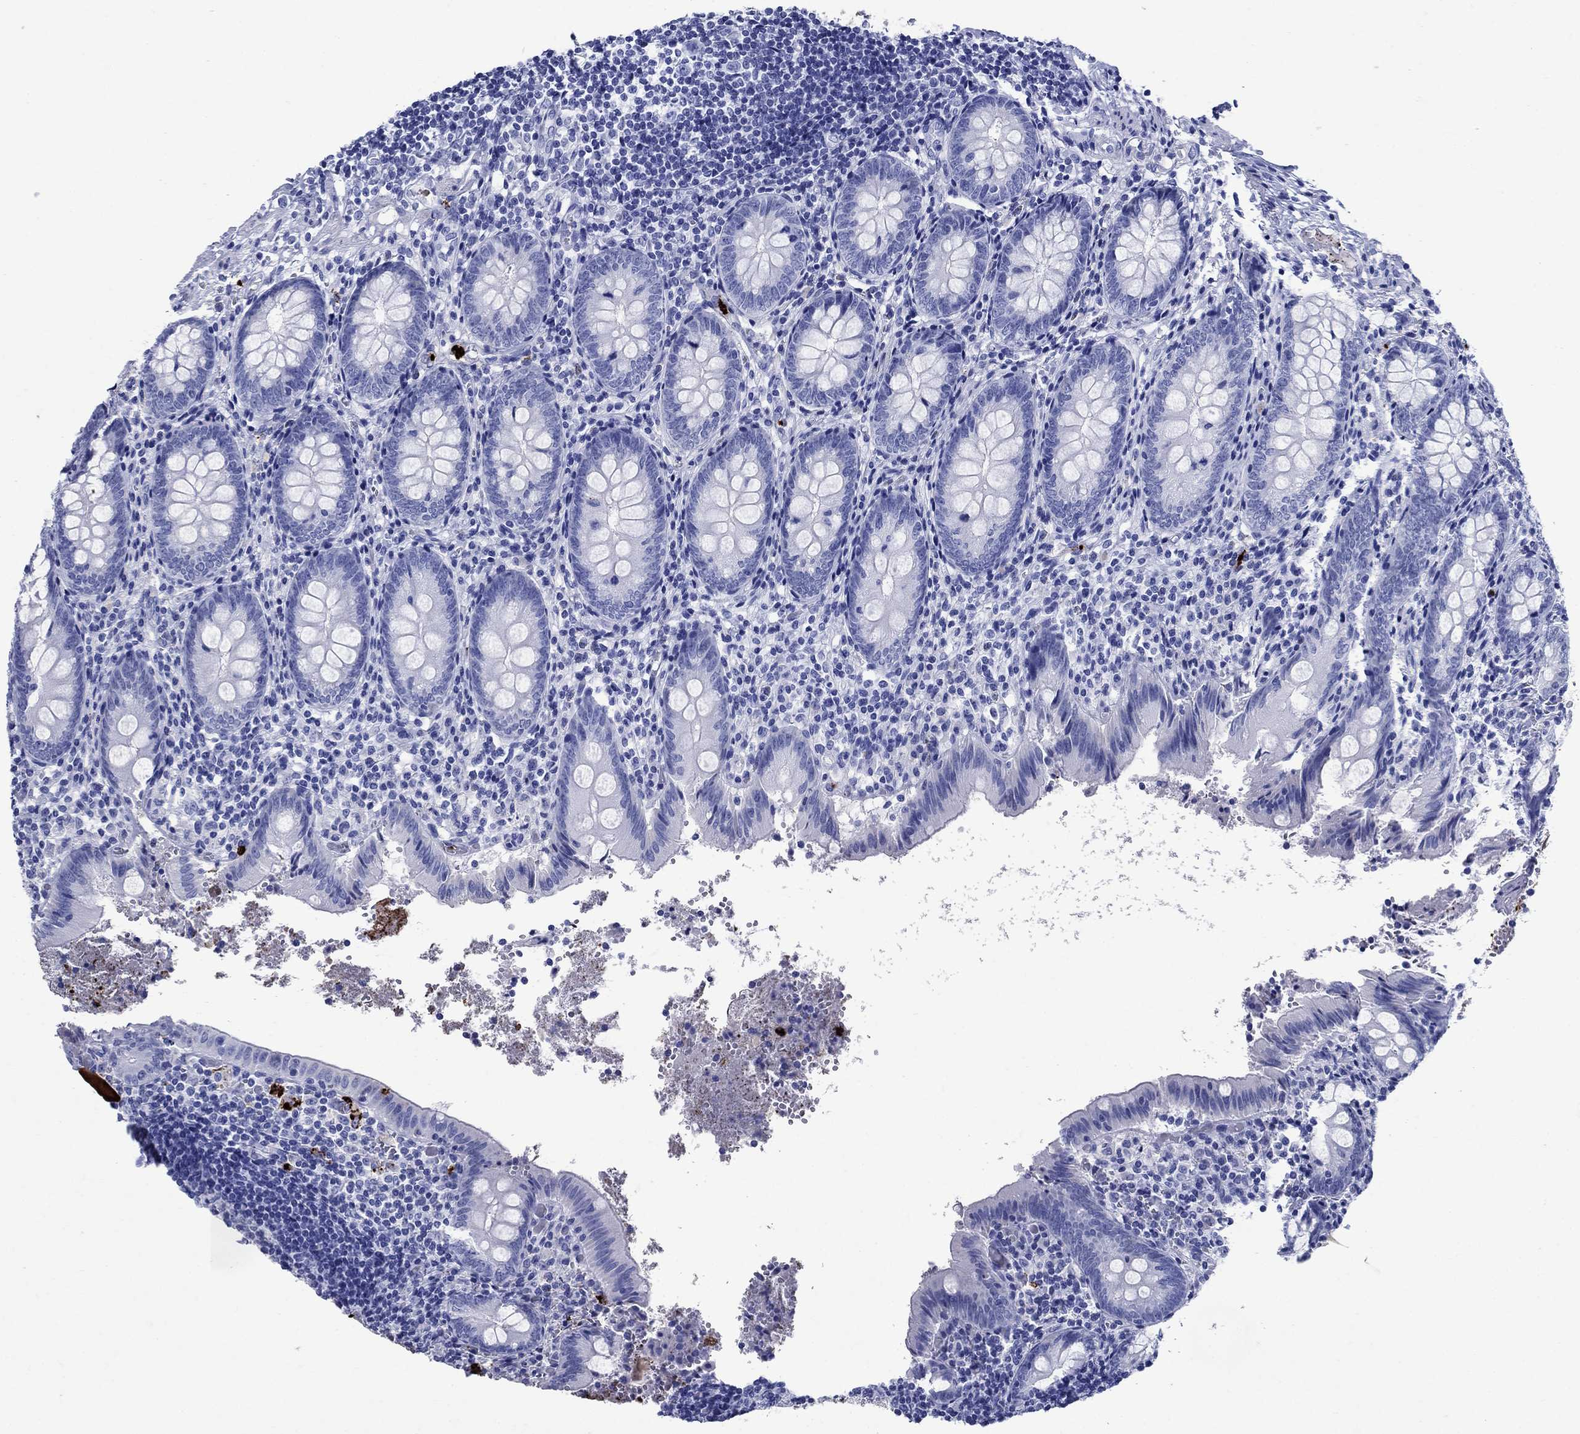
{"staining": {"intensity": "negative", "quantity": "none", "location": "none"}, "tissue": "appendix", "cell_type": "Glandular cells", "image_type": "normal", "snomed": [{"axis": "morphology", "description": "Normal tissue, NOS"}, {"axis": "topography", "description": "Appendix"}], "caption": "DAB (3,3'-diaminobenzidine) immunohistochemical staining of unremarkable human appendix exhibits no significant staining in glandular cells. (DAB (3,3'-diaminobenzidine) IHC, high magnification).", "gene": "AZU1", "patient": {"sex": "female", "age": 23}}